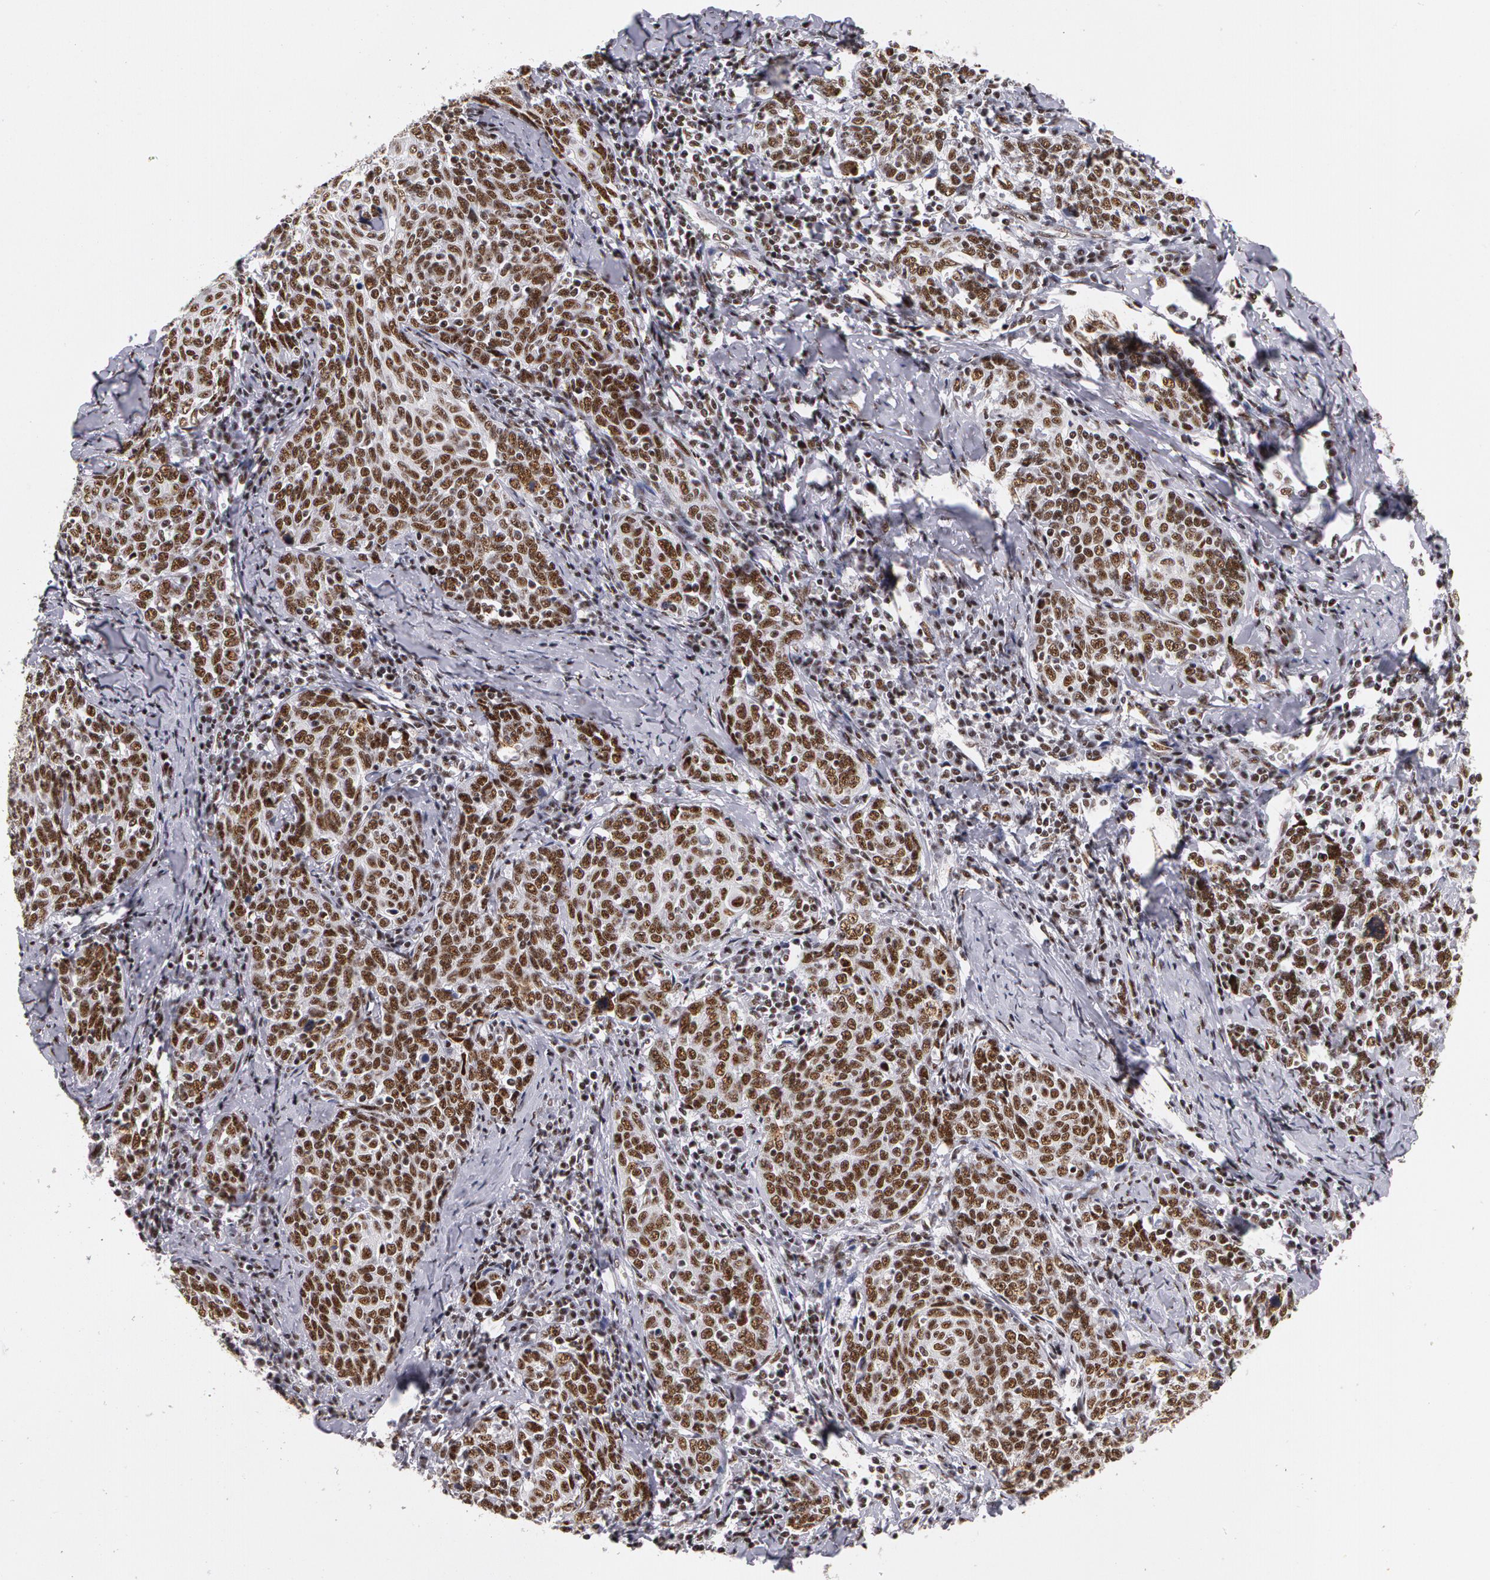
{"staining": {"intensity": "moderate", "quantity": ">75%", "location": "nuclear"}, "tissue": "cervical cancer", "cell_type": "Tumor cells", "image_type": "cancer", "snomed": [{"axis": "morphology", "description": "Squamous cell carcinoma, NOS"}, {"axis": "topography", "description": "Cervix"}], "caption": "Cervical cancer (squamous cell carcinoma) stained for a protein (brown) demonstrates moderate nuclear positive staining in about >75% of tumor cells.", "gene": "PNN", "patient": {"sex": "female", "age": 41}}